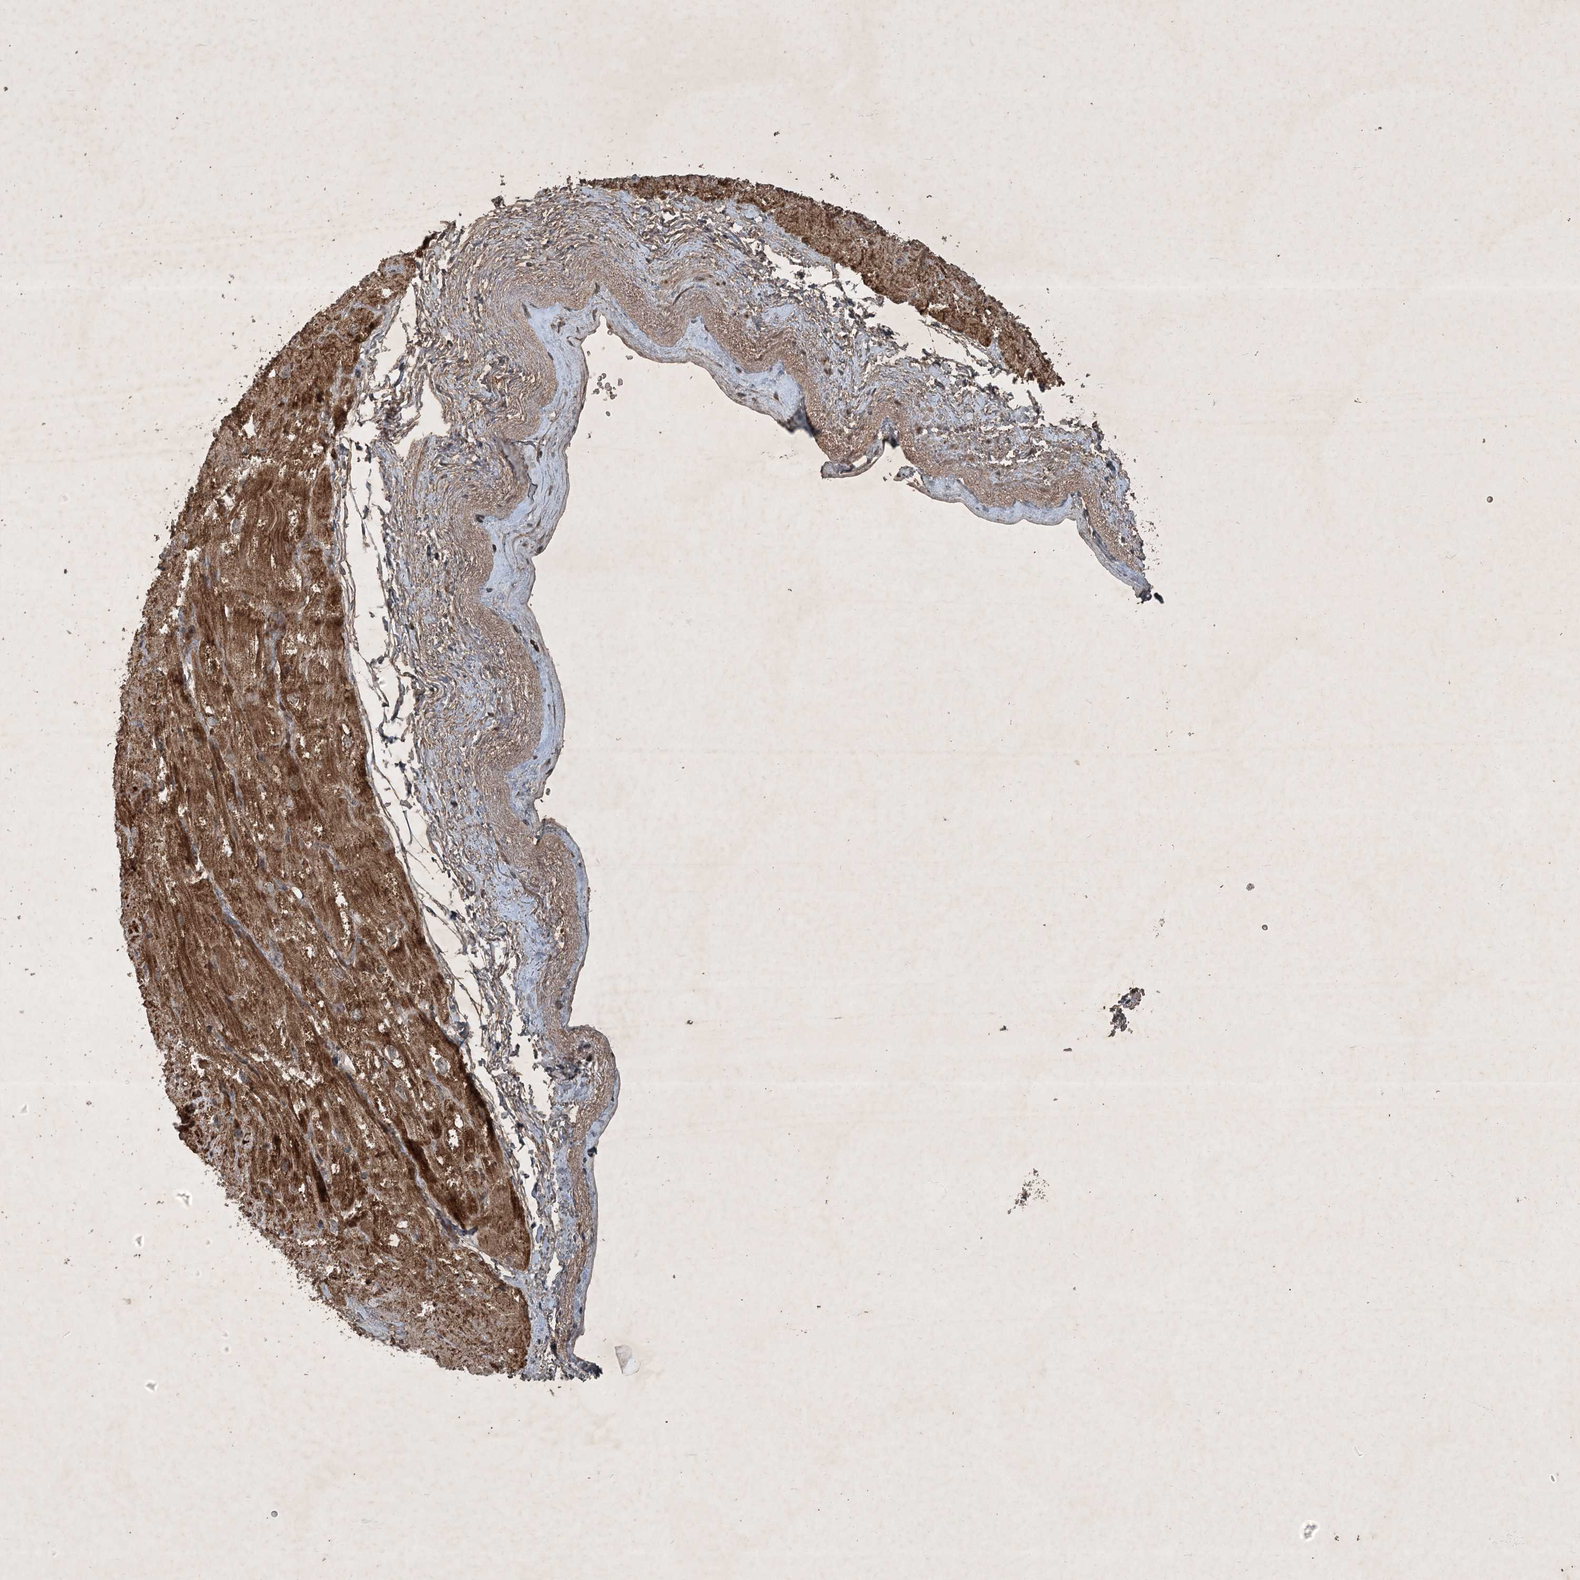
{"staining": {"intensity": "strong", "quantity": ">75%", "location": "cytoplasmic/membranous"}, "tissue": "heart muscle", "cell_type": "Cardiomyocytes", "image_type": "normal", "snomed": [{"axis": "morphology", "description": "Normal tissue, NOS"}, {"axis": "topography", "description": "Heart"}], "caption": "An immunohistochemistry (IHC) photomicrograph of unremarkable tissue is shown. Protein staining in brown labels strong cytoplasmic/membranous positivity in heart muscle within cardiomyocytes.", "gene": "UNC93A", "patient": {"sex": "male", "age": 50}}